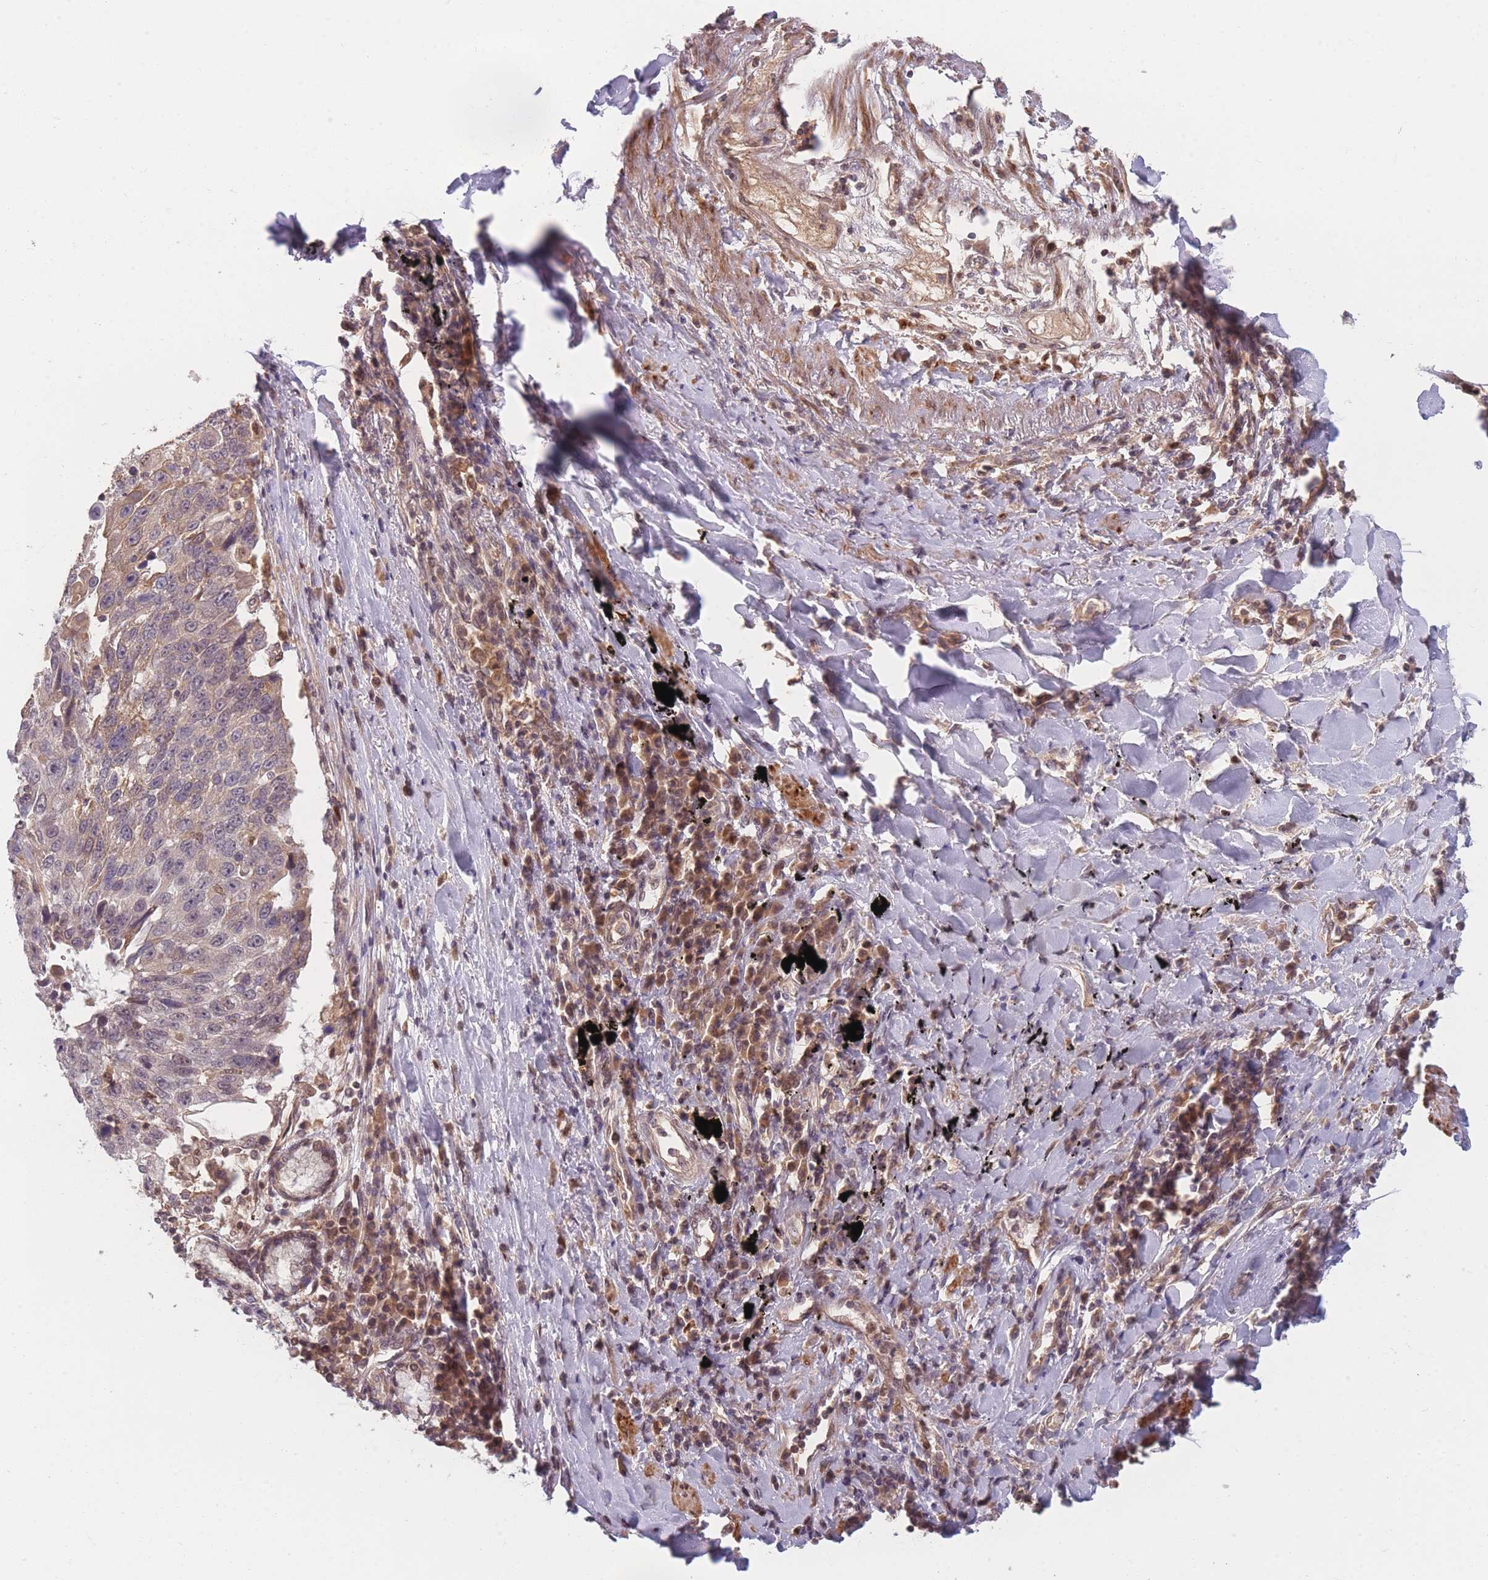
{"staining": {"intensity": "weak", "quantity": "<25%", "location": "cytoplasmic/membranous"}, "tissue": "lung cancer", "cell_type": "Tumor cells", "image_type": "cancer", "snomed": [{"axis": "morphology", "description": "Squamous cell carcinoma, NOS"}, {"axis": "topography", "description": "Lung"}], "caption": "A photomicrograph of human lung squamous cell carcinoma is negative for staining in tumor cells.", "gene": "FAM153A", "patient": {"sex": "male", "age": 66}}